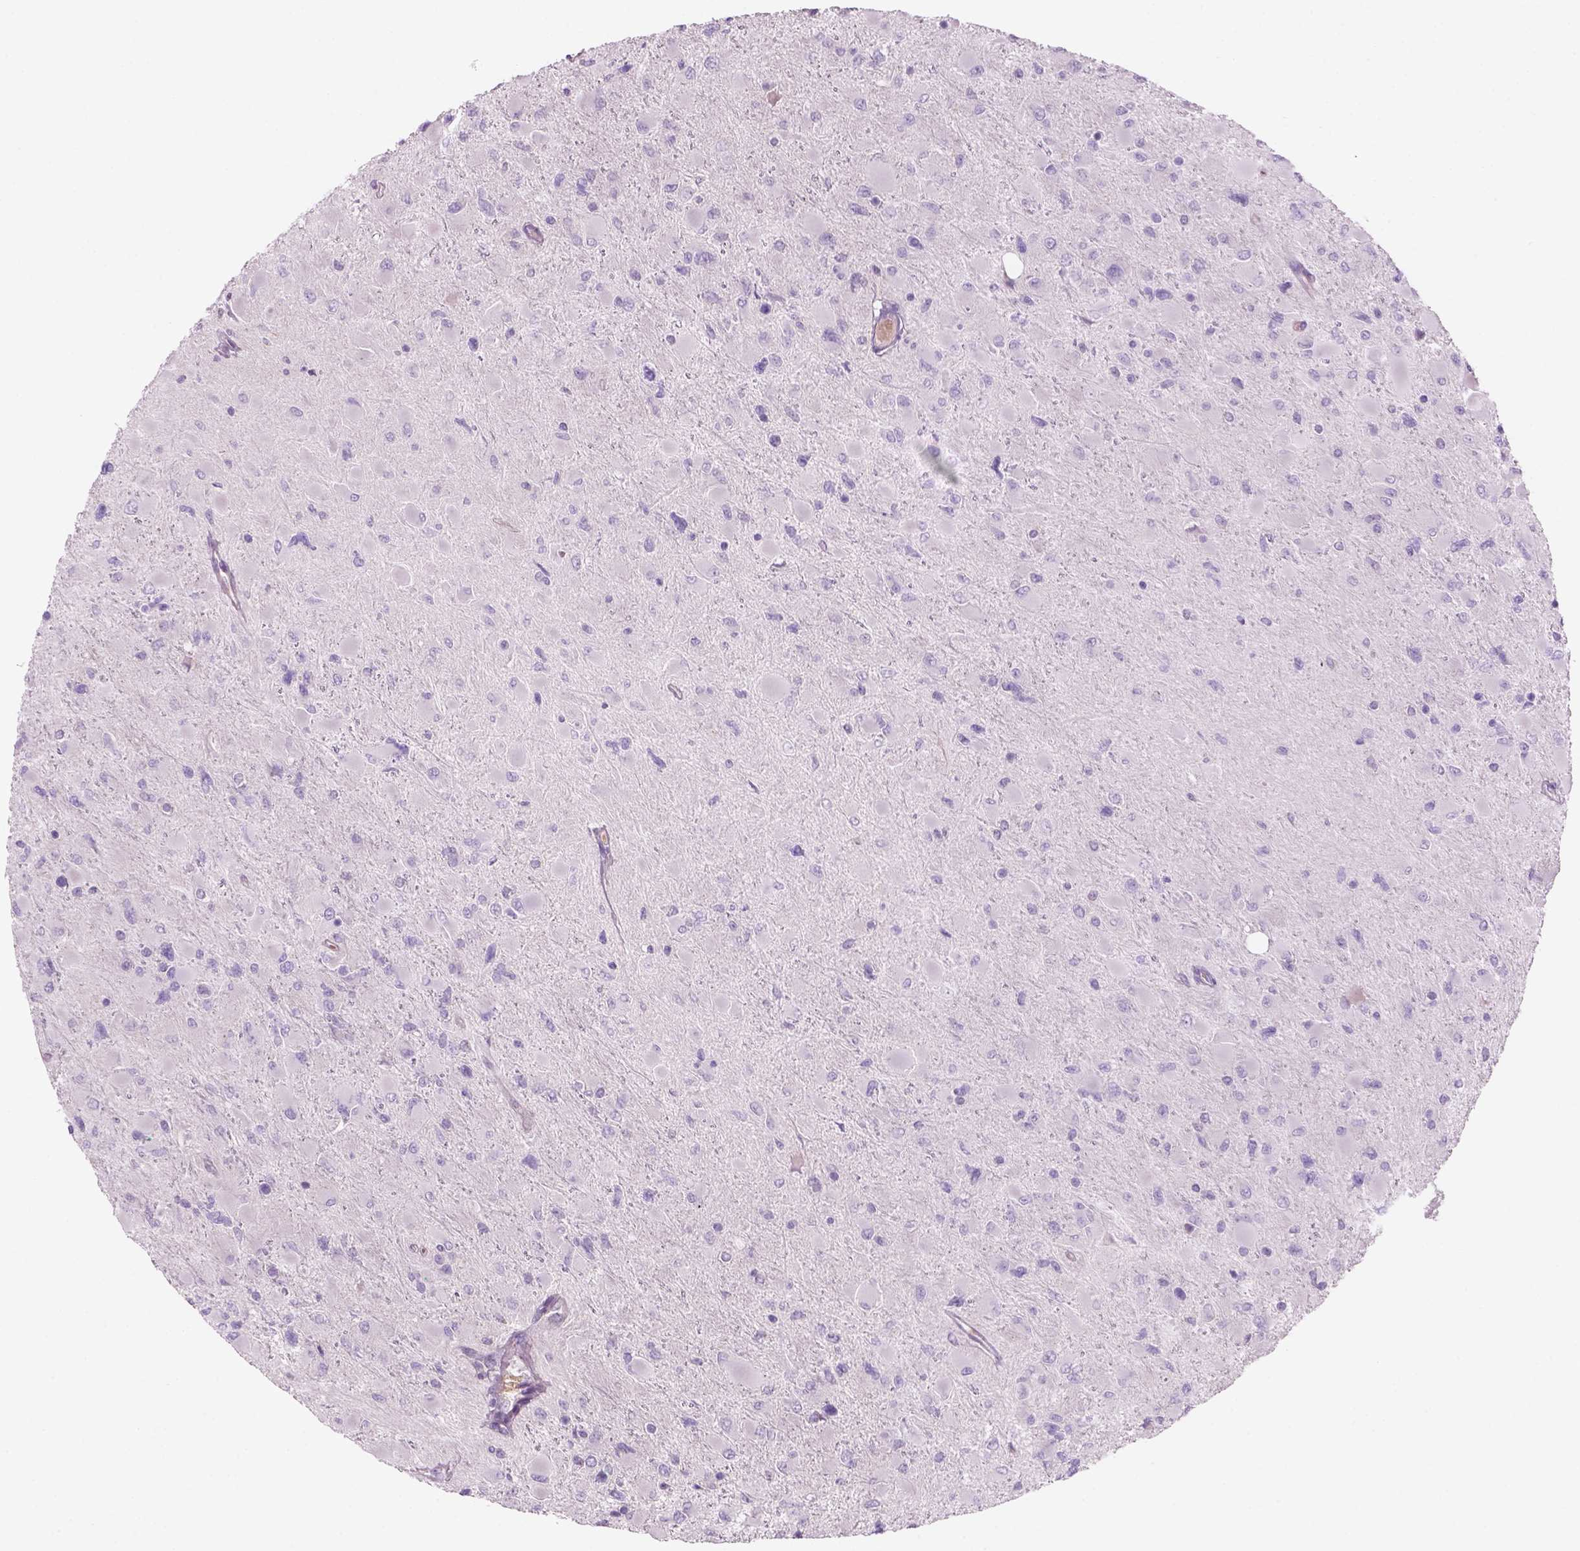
{"staining": {"intensity": "negative", "quantity": "none", "location": "none"}, "tissue": "glioma", "cell_type": "Tumor cells", "image_type": "cancer", "snomed": [{"axis": "morphology", "description": "Glioma, malignant, High grade"}, {"axis": "topography", "description": "Cerebral cortex"}], "caption": "Immunohistochemistry (IHC) of malignant glioma (high-grade) demonstrates no expression in tumor cells.", "gene": "CD84", "patient": {"sex": "female", "age": 36}}